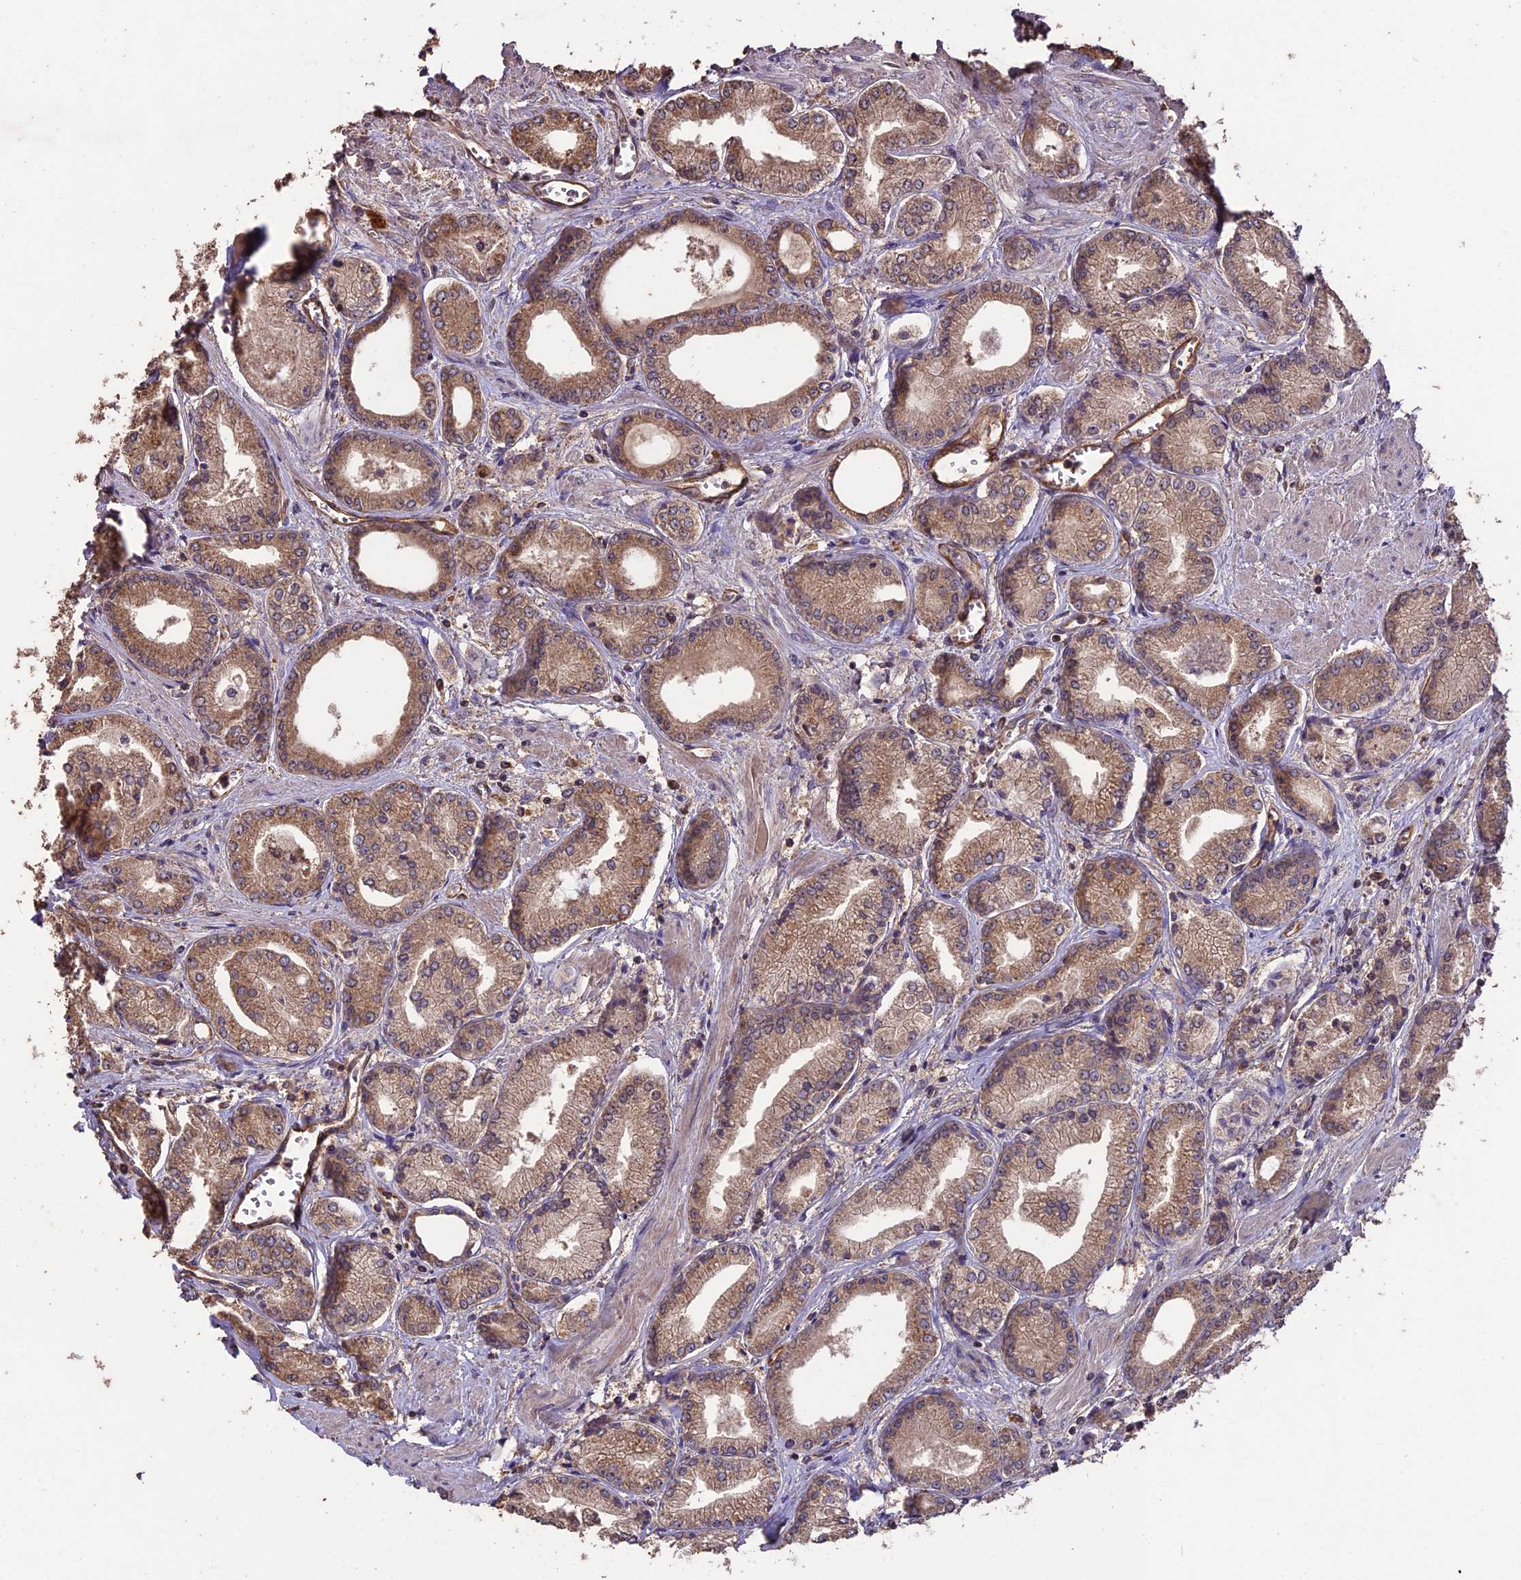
{"staining": {"intensity": "weak", "quantity": ">75%", "location": "cytoplasmic/membranous"}, "tissue": "prostate cancer", "cell_type": "Tumor cells", "image_type": "cancer", "snomed": [{"axis": "morphology", "description": "Adenocarcinoma, Low grade"}, {"axis": "topography", "description": "Prostate"}], "caption": "Adenocarcinoma (low-grade) (prostate) tissue reveals weak cytoplasmic/membranous positivity in approximately >75% of tumor cells", "gene": "TTLL10", "patient": {"sex": "male", "age": 60}}